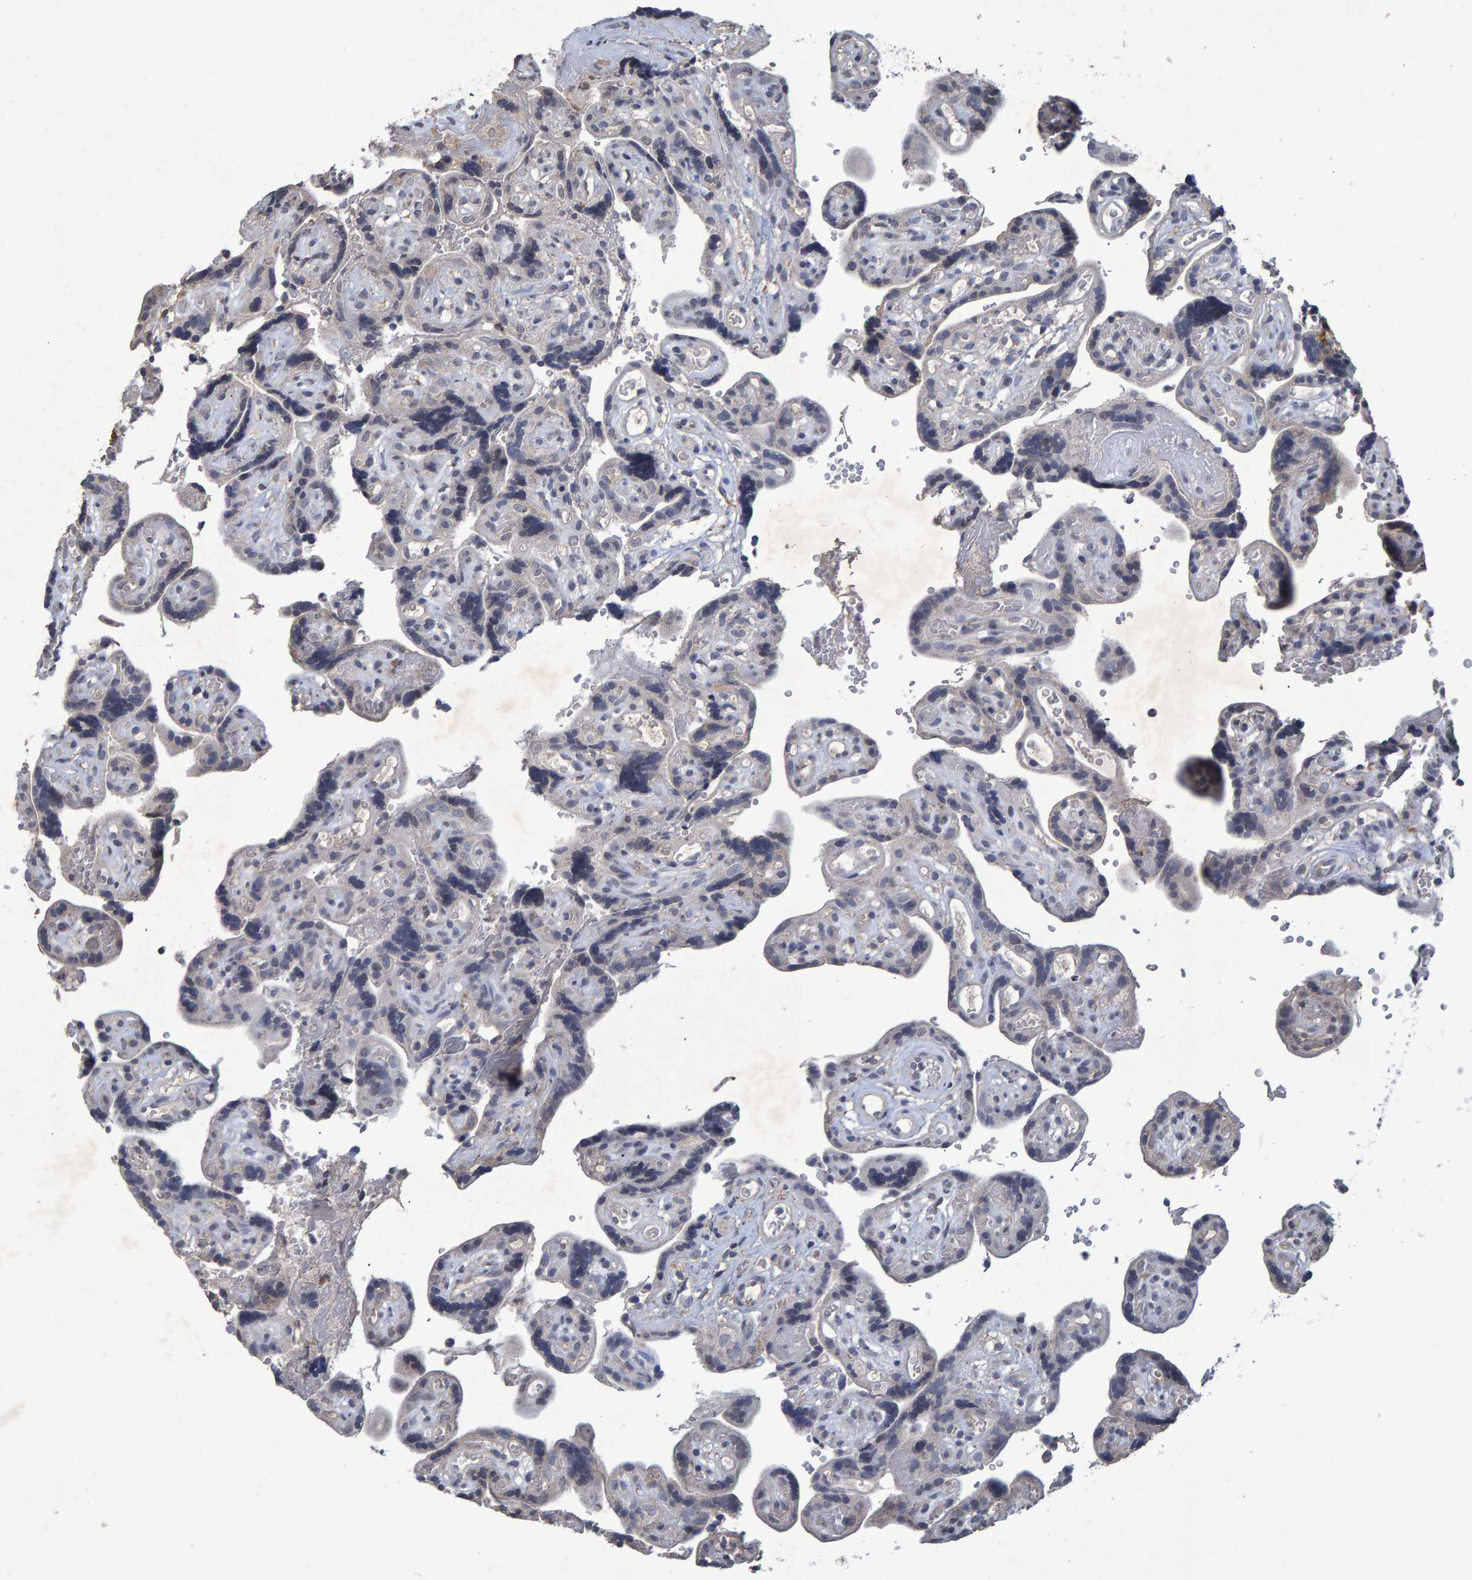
{"staining": {"intensity": "weak", "quantity": "<25%", "location": "cytoplasmic/membranous"}, "tissue": "placenta", "cell_type": "Decidual cells", "image_type": "normal", "snomed": [{"axis": "morphology", "description": "Normal tissue, NOS"}, {"axis": "topography", "description": "Placenta"}], "caption": "High magnification brightfield microscopy of benign placenta stained with DAB (3,3'-diaminobenzidine) (brown) and counterstained with hematoxylin (blue): decidual cells show no significant staining. Nuclei are stained in blue.", "gene": "GALC", "patient": {"sex": "female", "age": 30}}